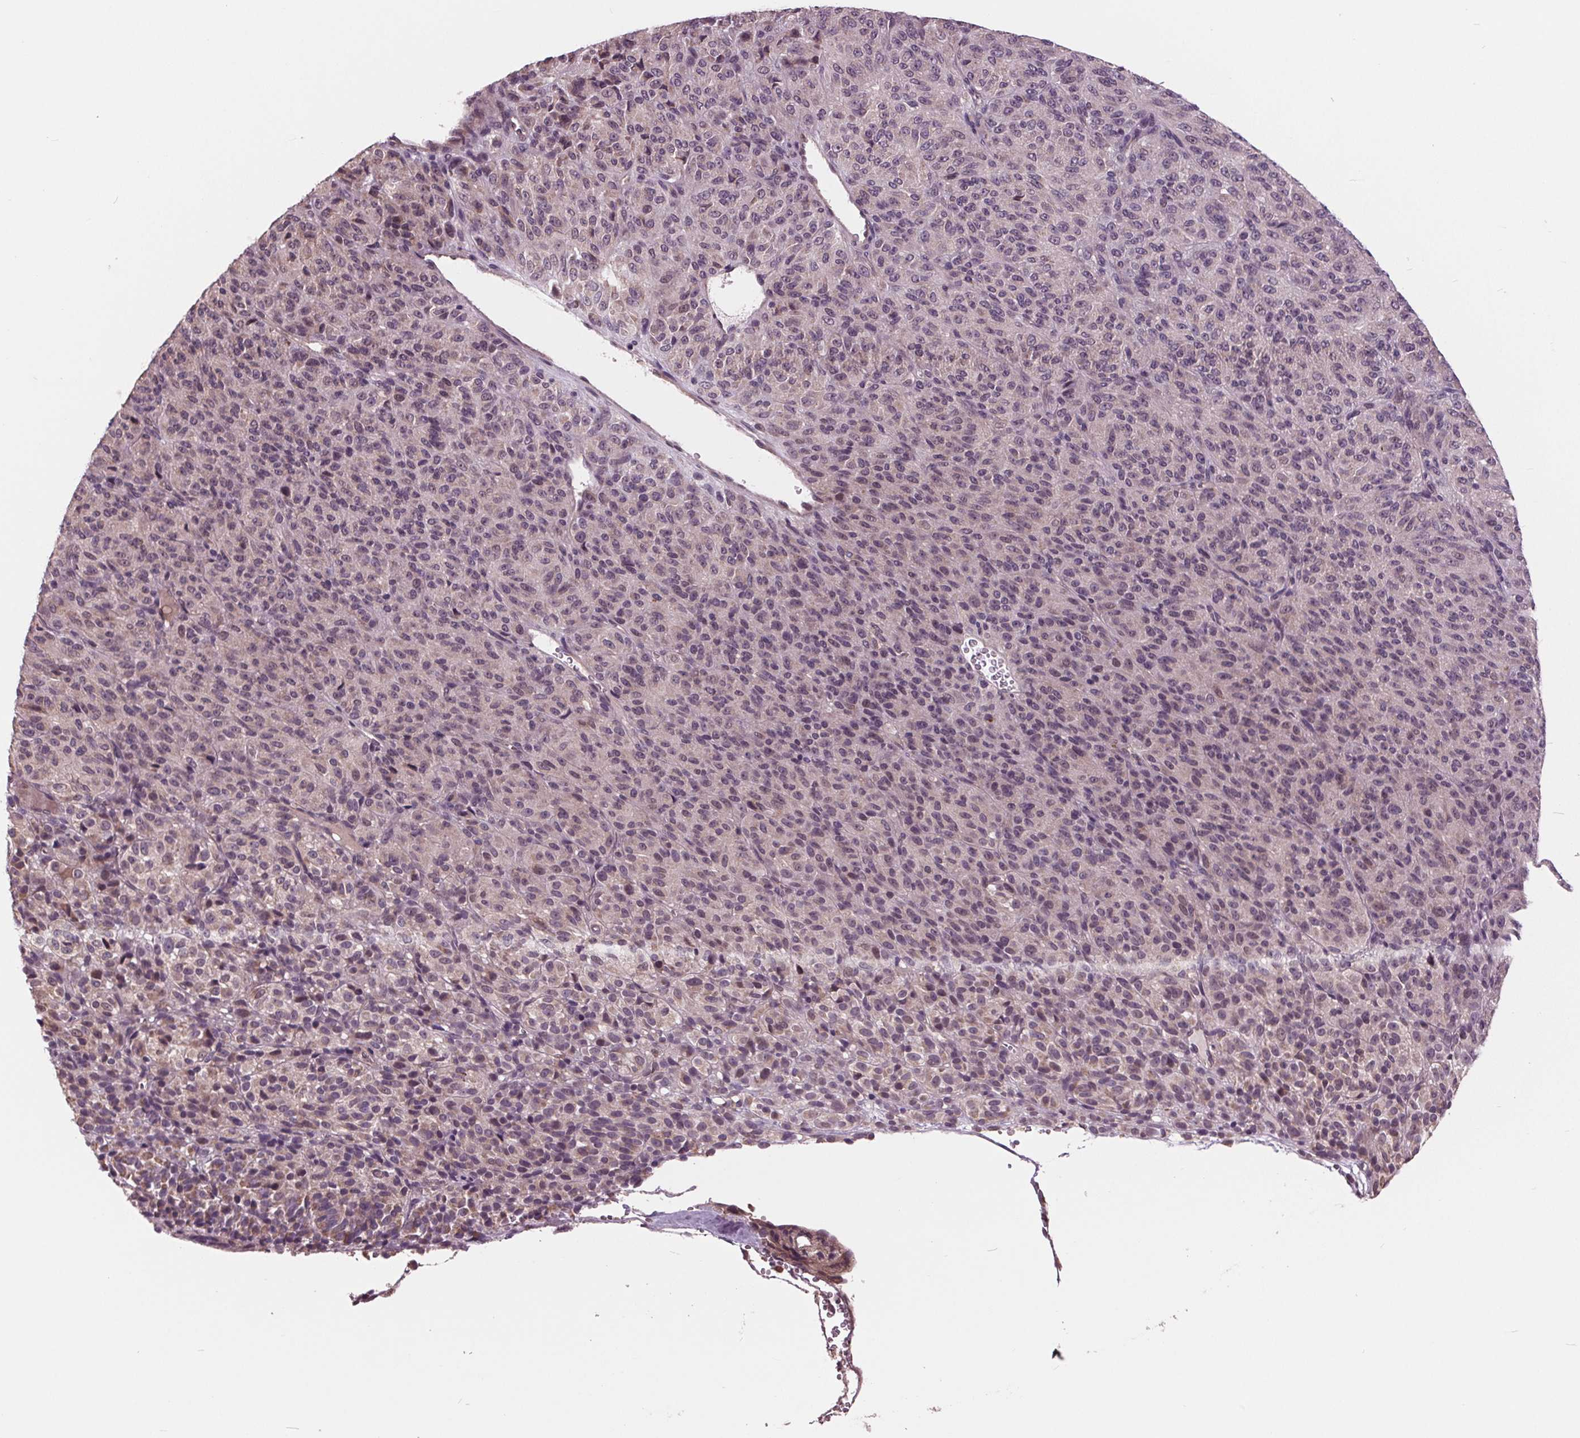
{"staining": {"intensity": "negative", "quantity": "none", "location": "none"}, "tissue": "melanoma", "cell_type": "Tumor cells", "image_type": "cancer", "snomed": [{"axis": "morphology", "description": "Malignant melanoma, Metastatic site"}, {"axis": "topography", "description": "Brain"}], "caption": "The immunohistochemistry (IHC) micrograph has no significant staining in tumor cells of melanoma tissue. (DAB (3,3'-diaminobenzidine) immunohistochemistry (IHC) visualized using brightfield microscopy, high magnification).", "gene": "MAPK8", "patient": {"sex": "female", "age": 56}}